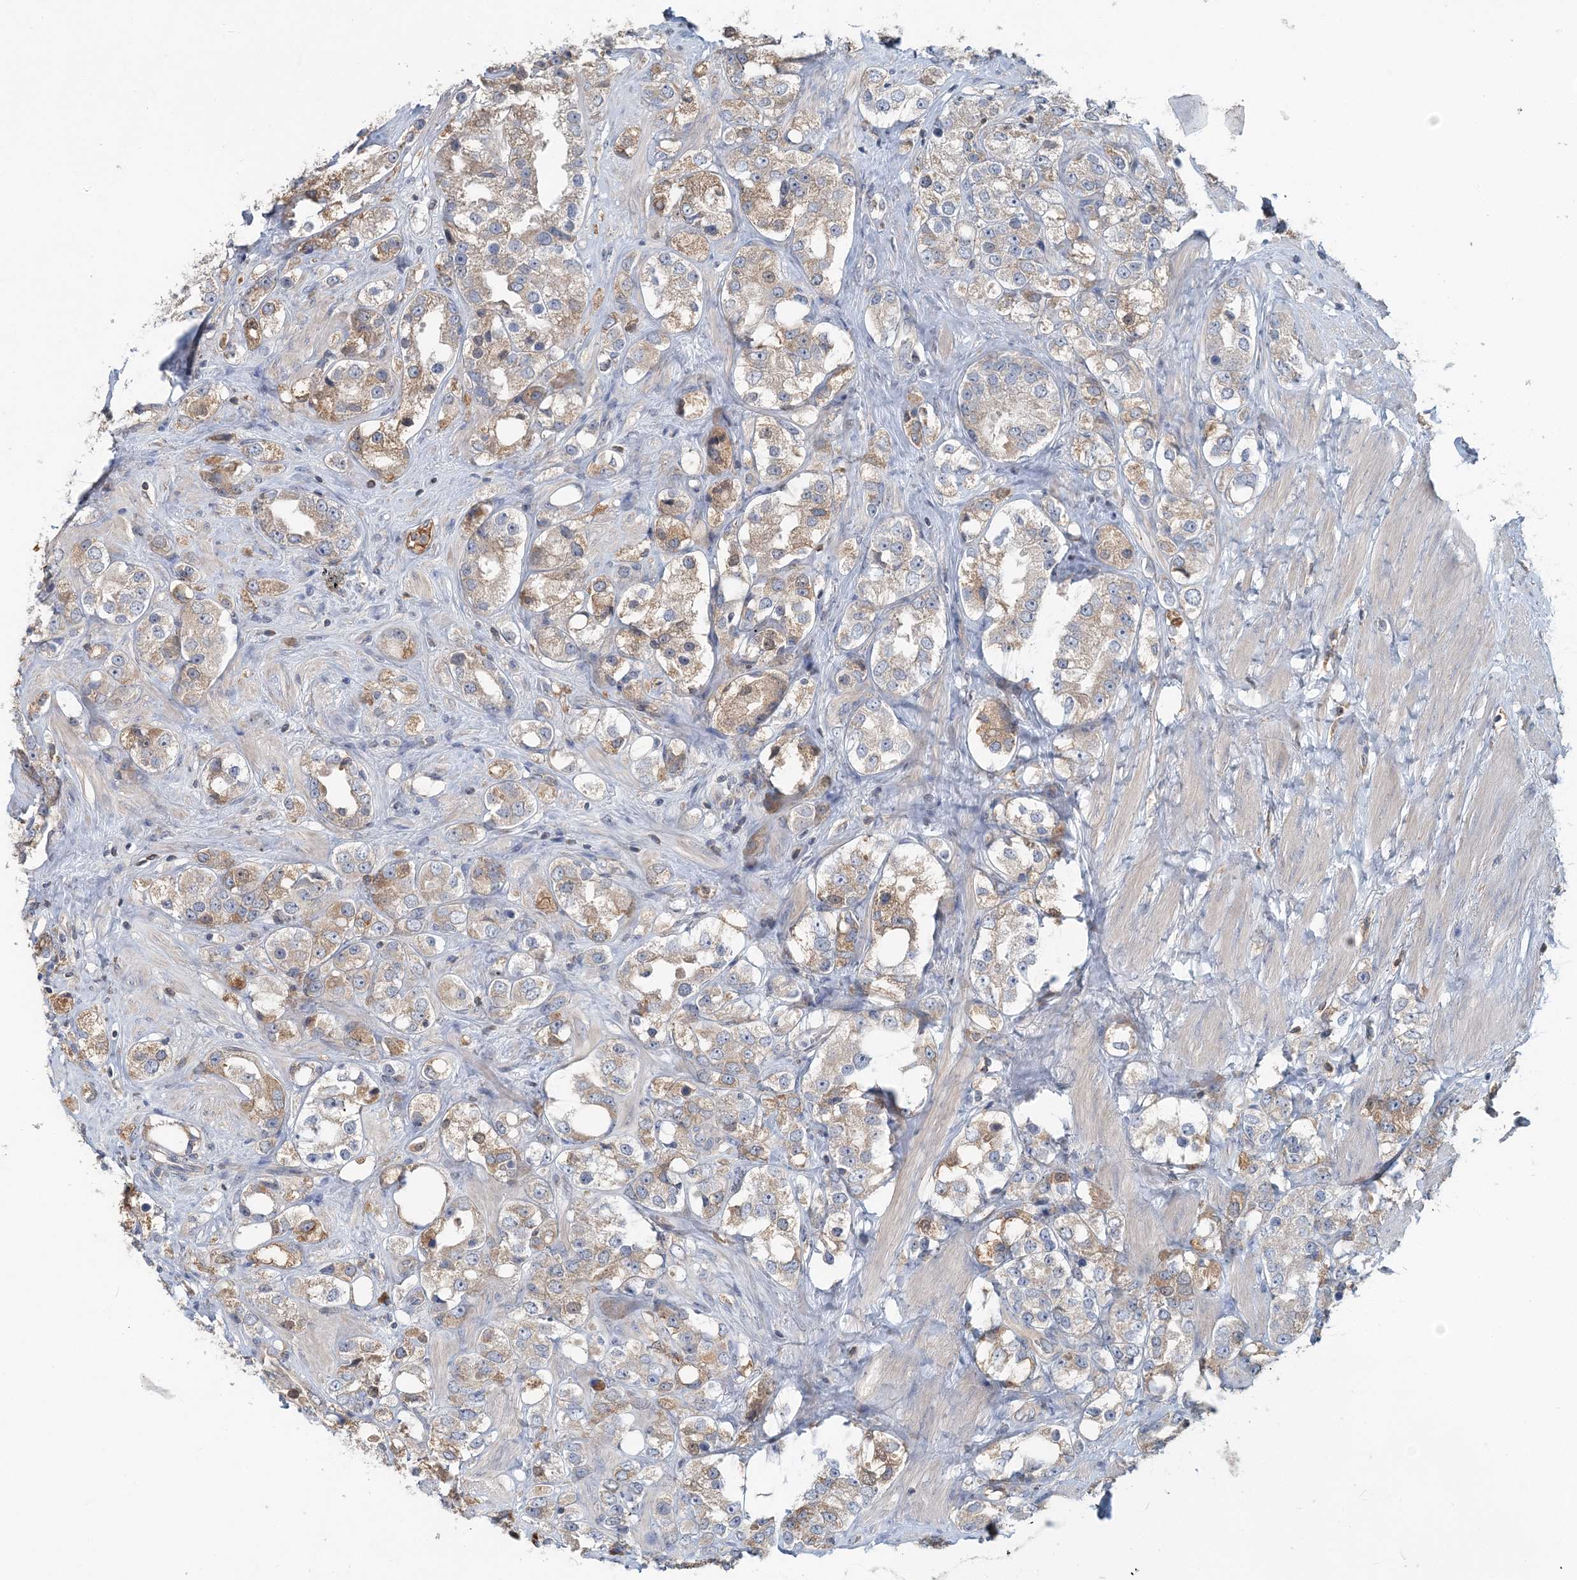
{"staining": {"intensity": "weak", "quantity": "25%-75%", "location": "cytoplasmic/membranous"}, "tissue": "prostate cancer", "cell_type": "Tumor cells", "image_type": "cancer", "snomed": [{"axis": "morphology", "description": "Adenocarcinoma, NOS"}, {"axis": "topography", "description": "Prostate"}], "caption": "Immunohistochemistry image of neoplastic tissue: human prostate adenocarcinoma stained using IHC displays low levels of weak protein expression localized specifically in the cytoplasmic/membranous of tumor cells, appearing as a cytoplasmic/membranous brown color.", "gene": "RNF25", "patient": {"sex": "male", "age": 79}}